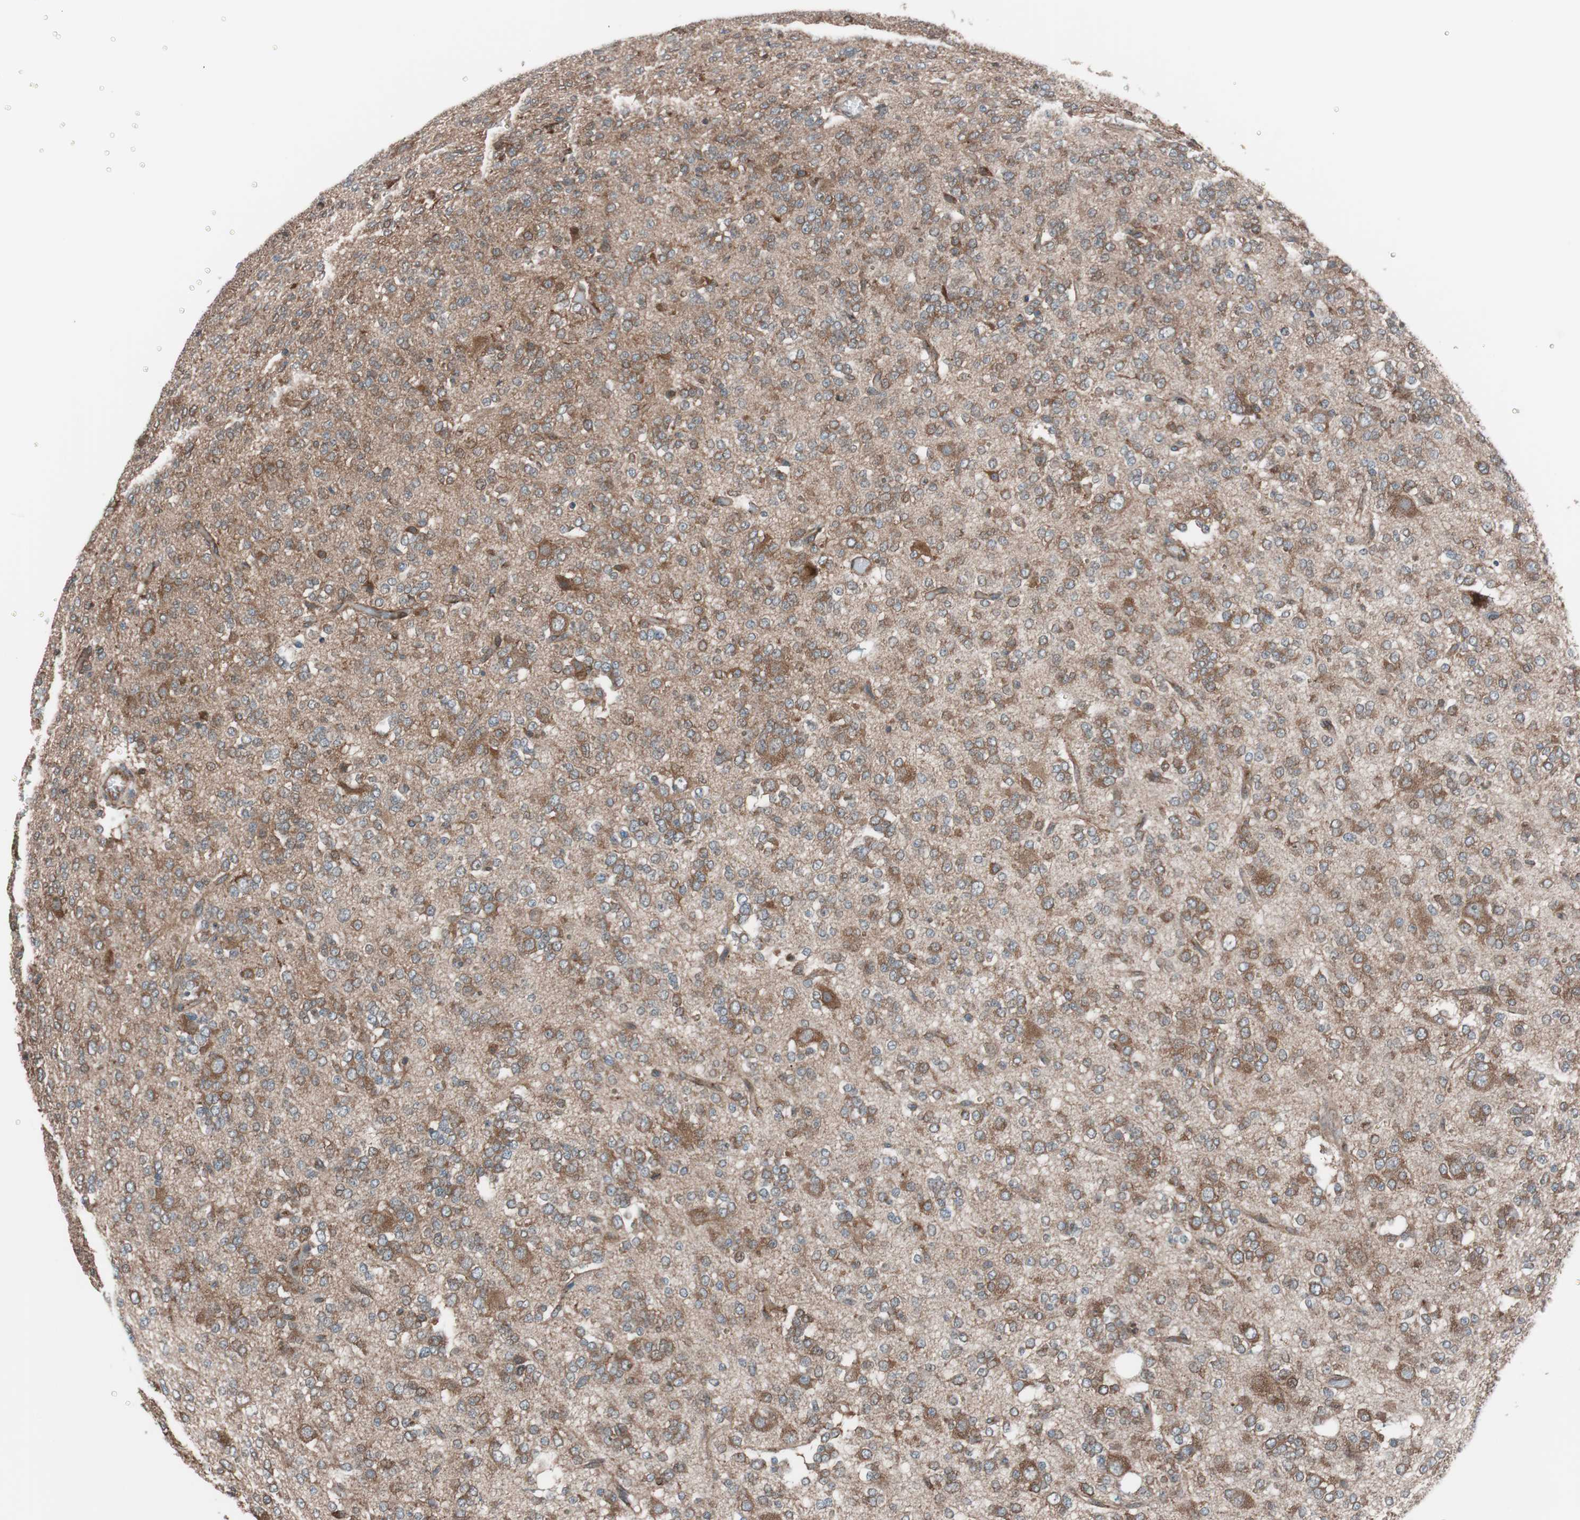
{"staining": {"intensity": "moderate", "quantity": "25%-75%", "location": "cytoplasmic/membranous"}, "tissue": "glioma", "cell_type": "Tumor cells", "image_type": "cancer", "snomed": [{"axis": "morphology", "description": "Glioma, malignant, Low grade"}, {"axis": "topography", "description": "Brain"}], "caption": "Tumor cells show moderate cytoplasmic/membranous expression in approximately 25%-75% of cells in glioma.", "gene": "SEC31A", "patient": {"sex": "male", "age": 38}}